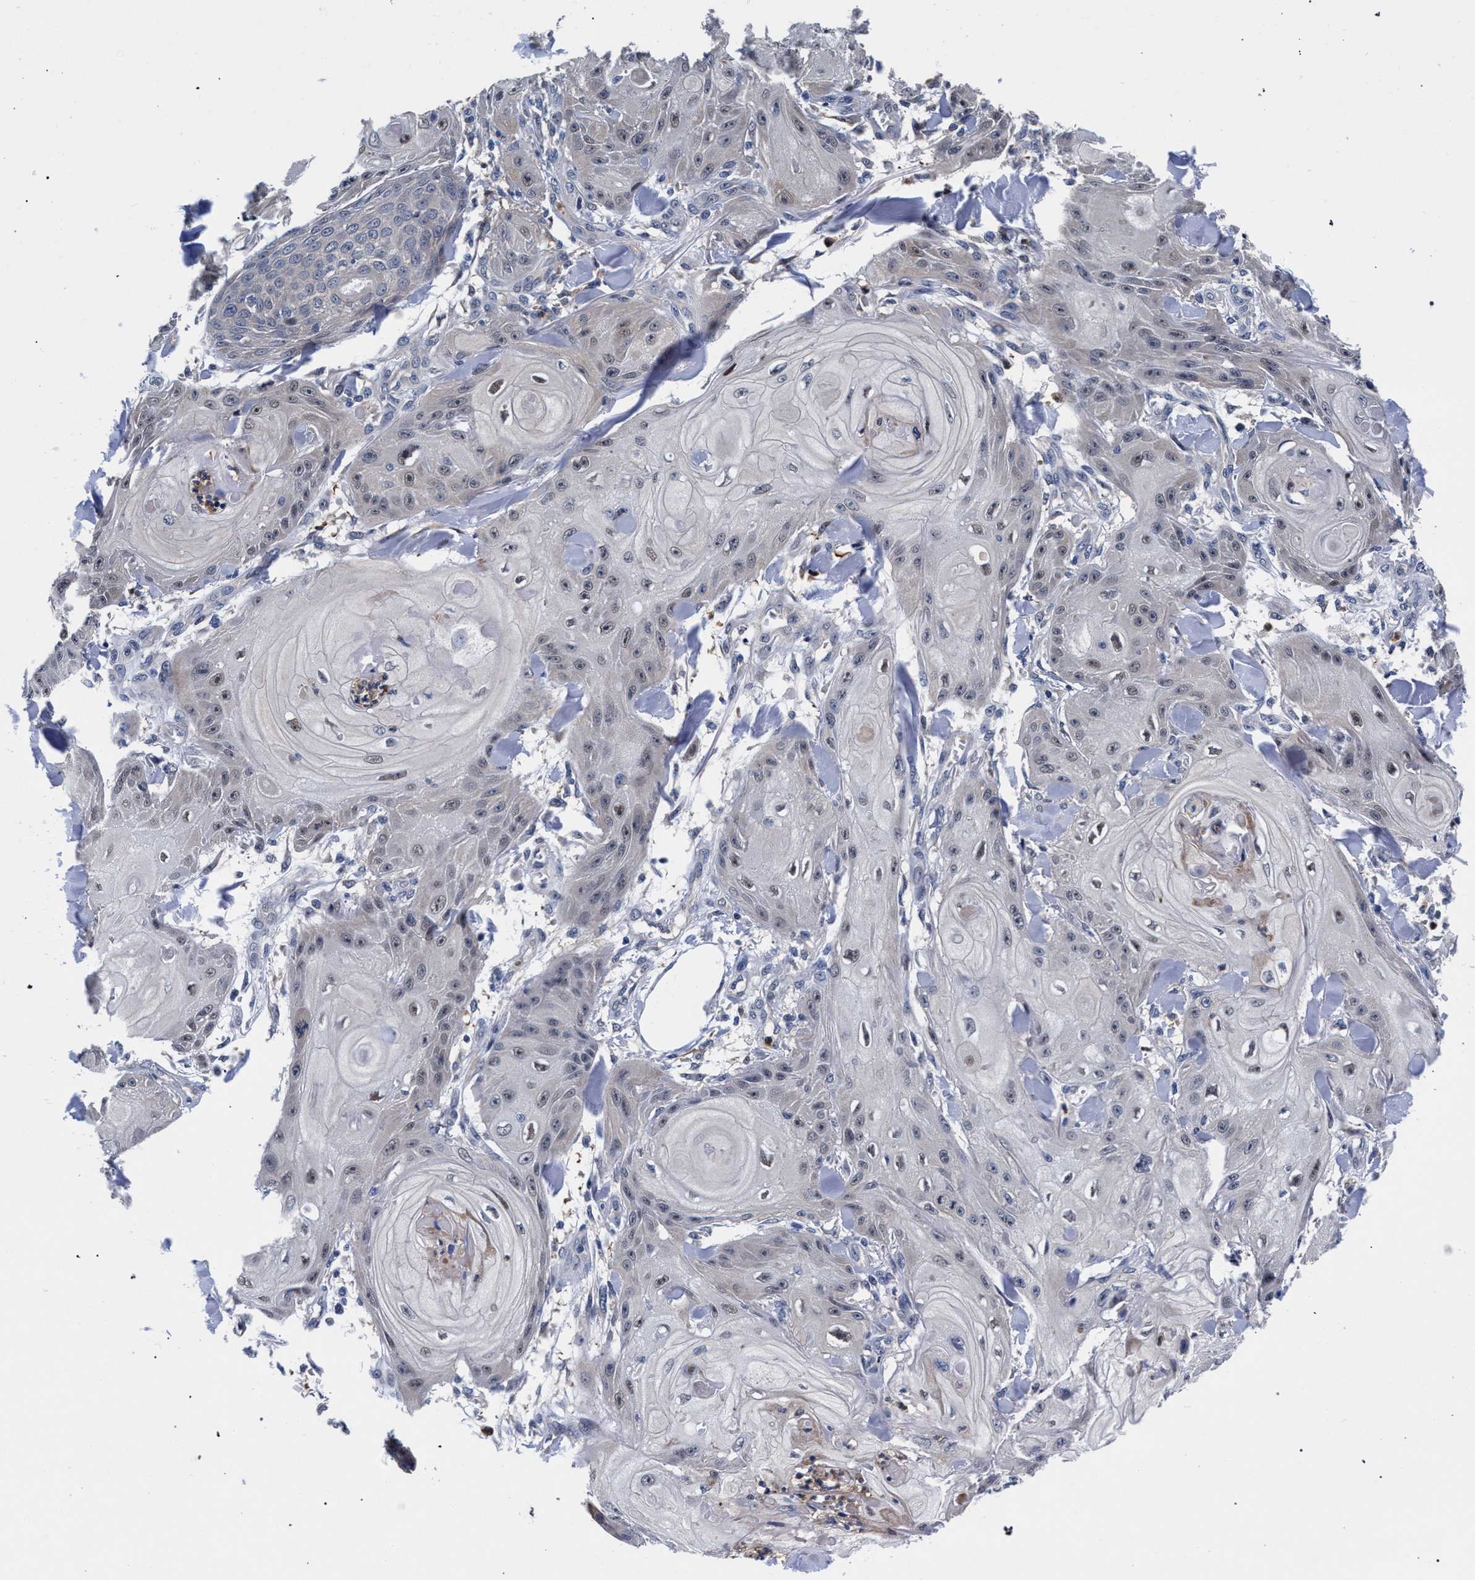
{"staining": {"intensity": "weak", "quantity": ">75%", "location": "nuclear"}, "tissue": "skin cancer", "cell_type": "Tumor cells", "image_type": "cancer", "snomed": [{"axis": "morphology", "description": "Squamous cell carcinoma, NOS"}, {"axis": "topography", "description": "Skin"}], "caption": "Skin cancer (squamous cell carcinoma) stained with DAB (3,3'-diaminobenzidine) IHC exhibits low levels of weak nuclear positivity in approximately >75% of tumor cells.", "gene": "ZNF462", "patient": {"sex": "male", "age": 74}}